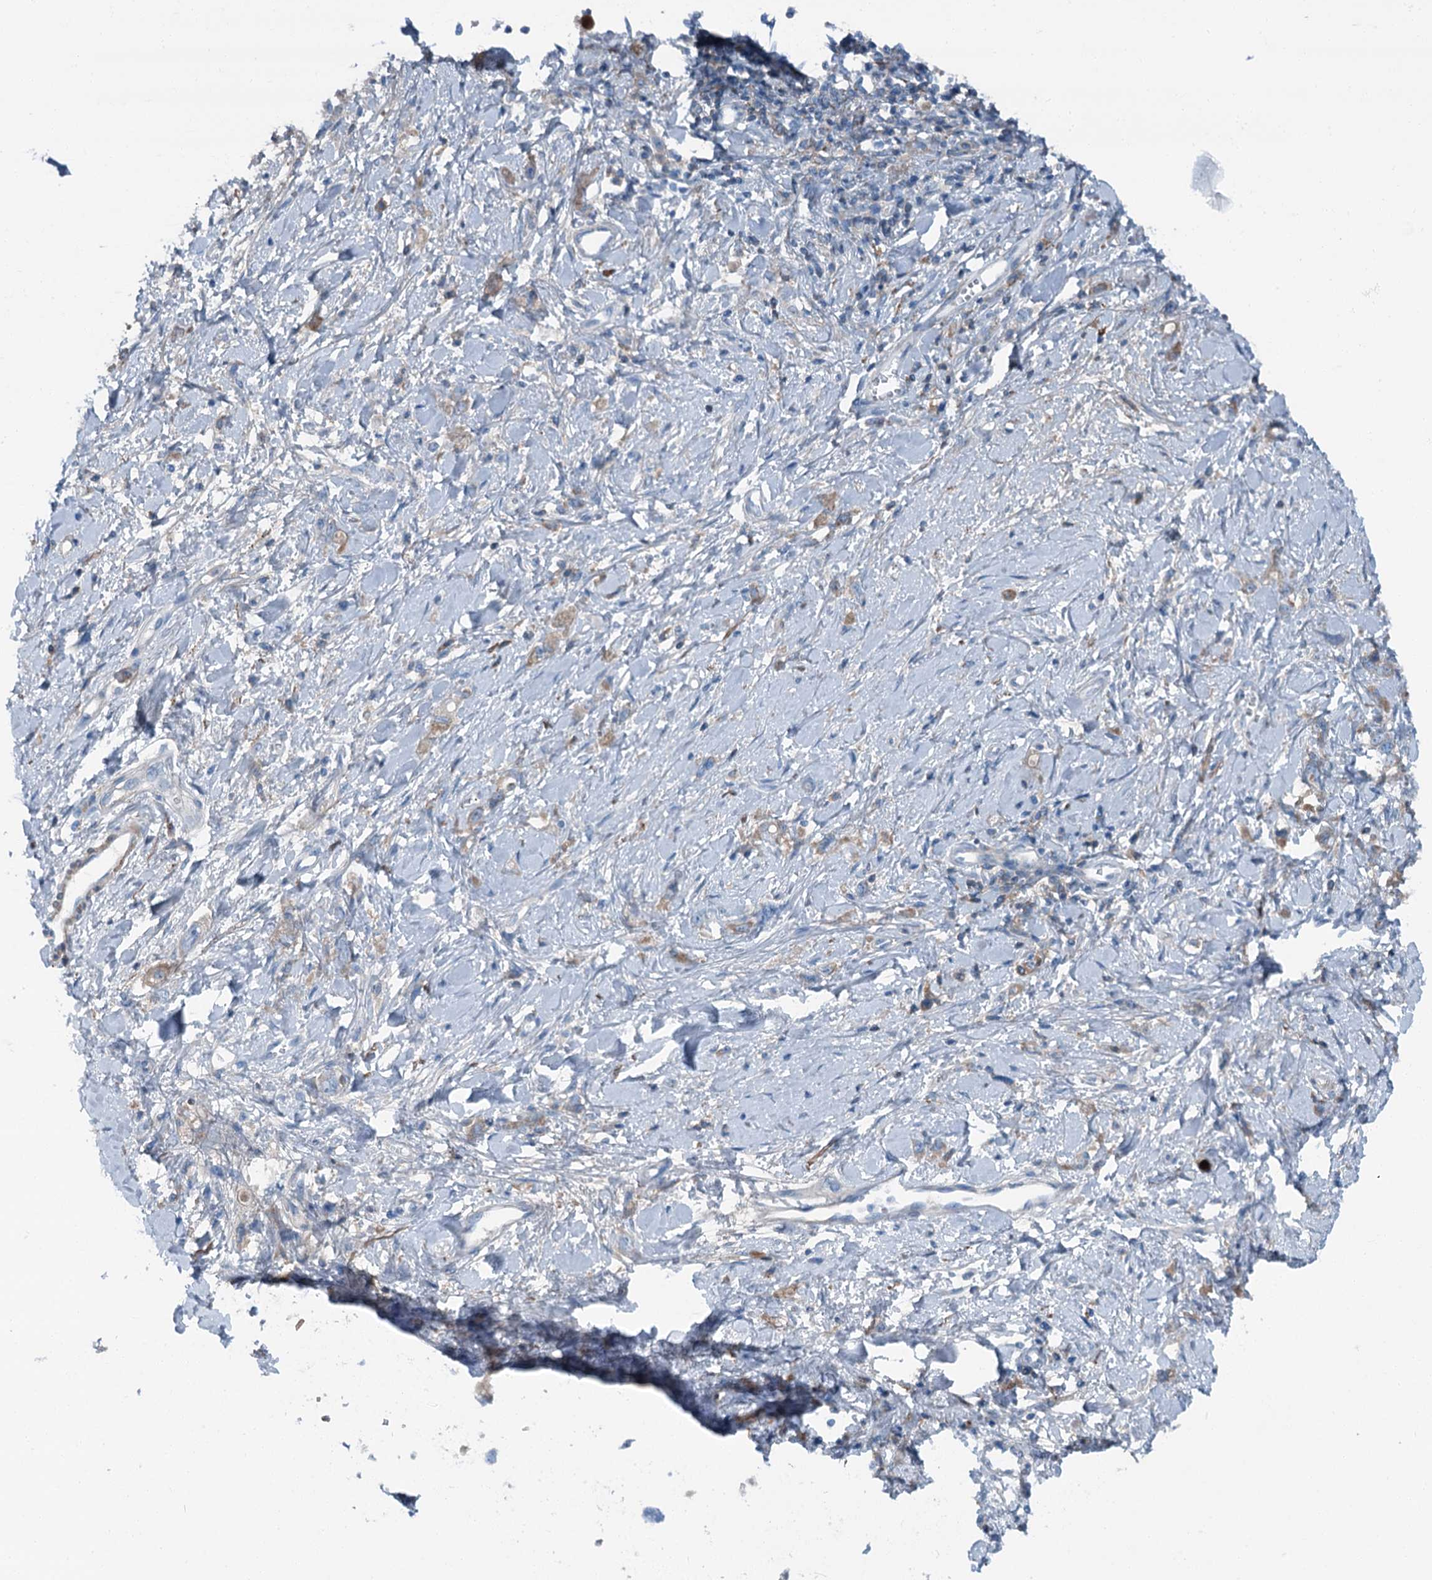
{"staining": {"intensity": "weak", "quantity": "<25%", "location": "cytoplasmic/membranous"}, "tissue": "stomach cancer", "cell_type": "Tumor cells", "image_type": "cancer", "snomed": [{"axis": "morphology", "description": "Adenocarcinoma, NOS"}, {"axis": "topography", "description": "Stomach"}], "caption": "Immunohistochemistry (IHC) photomicrograph of neoplastic tissue: stomach cancer (adenocarcinoma) stained with DAB (3,3'-diaminobenzidine) shows no significant protein staining in tumor cells. (DAB immunohistochemistry (IHC), high magnification).", "gene": "AXL", "patient": {"sex": "female", "age": 76}}